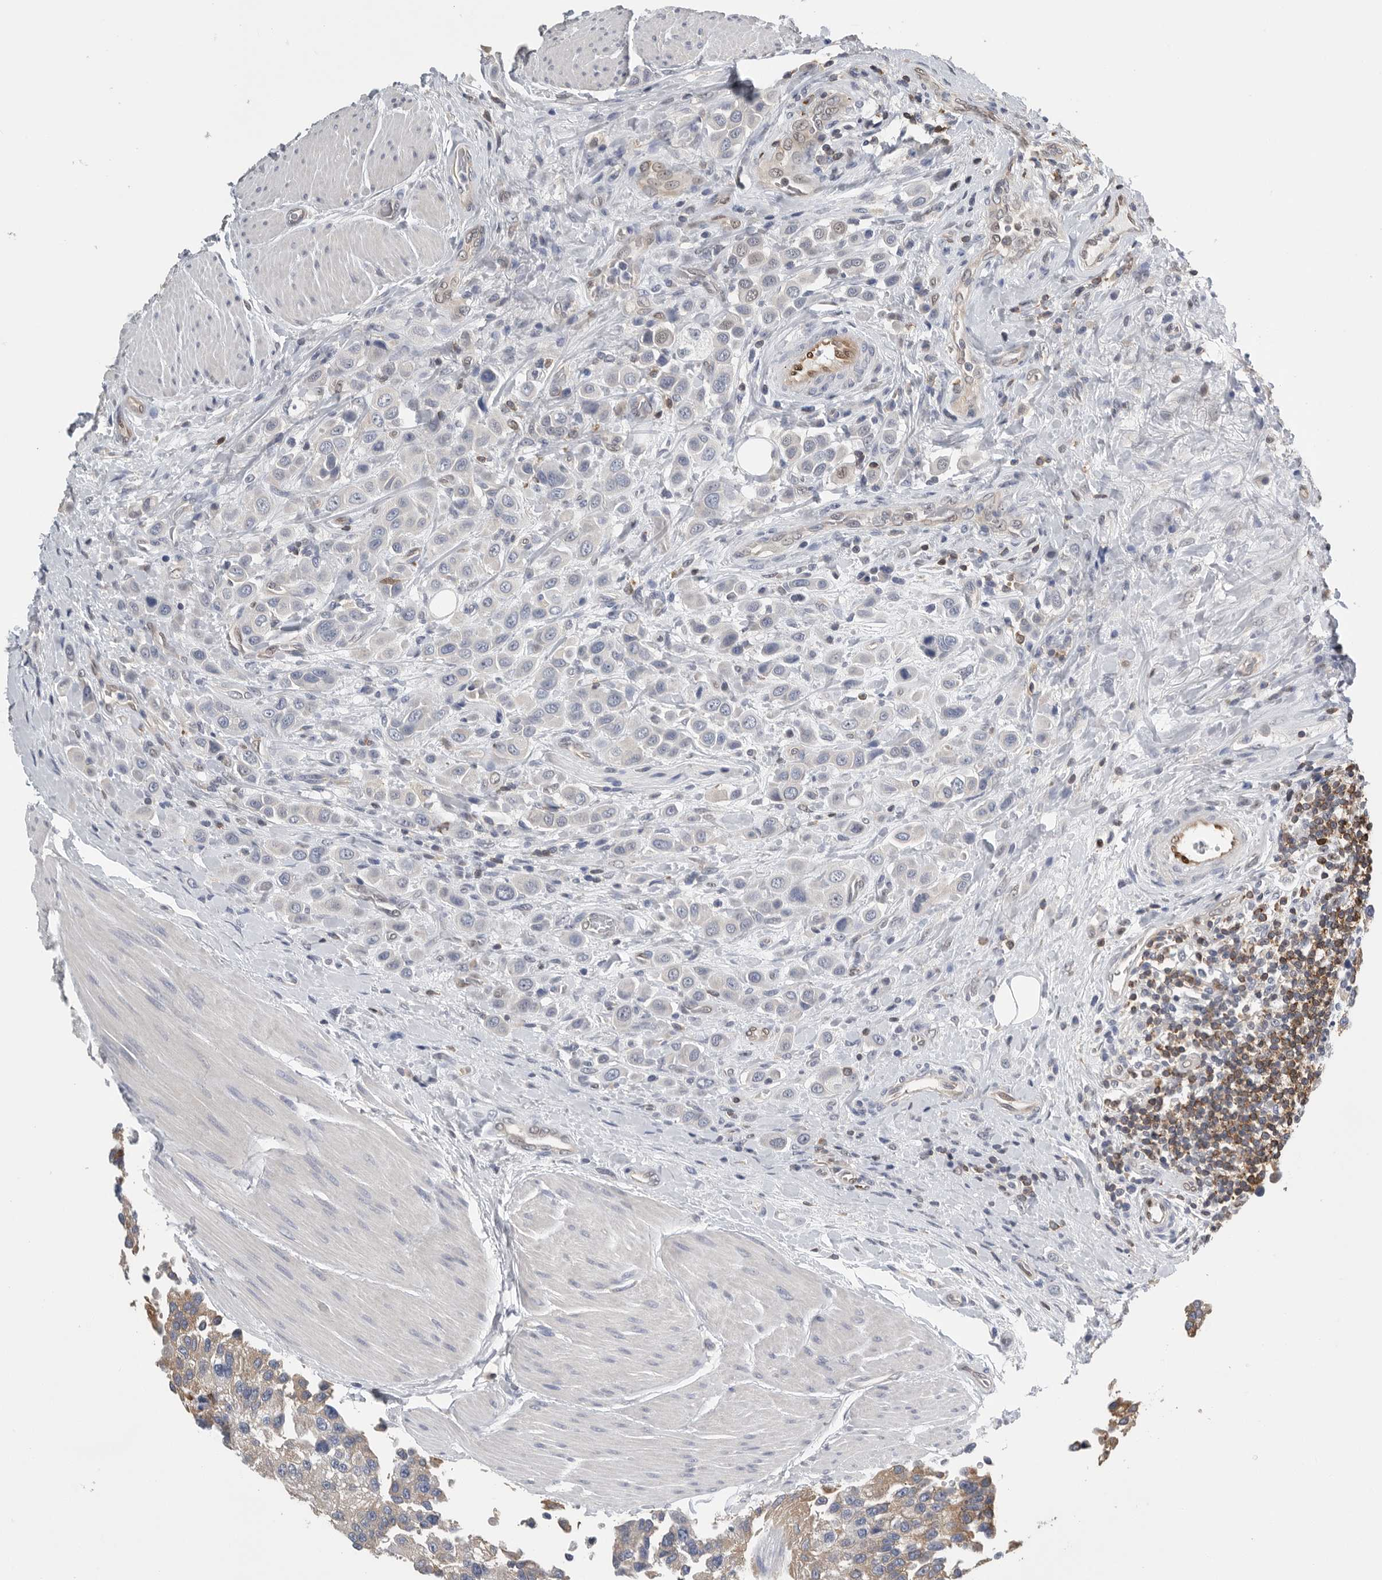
{"staining": {"intensity": "negative", "quantity": "none", "location": "none"}, "tissue": "urothelial cancer", "cell_type": "Tumor cells", "image_type": "cancer", "snomed": [{"axis": "morphology", "description": "Urothelial carcinoma, High grade"}, {"axis": "topography", "description": "Urinary bladder"}], "caption": "Photomicrograph shows no significant protein staining in tumor cells of high-grade urothelial carcinoma.", "gene": "PDCD4", "patient": {"sex": "male", "age": 50}}